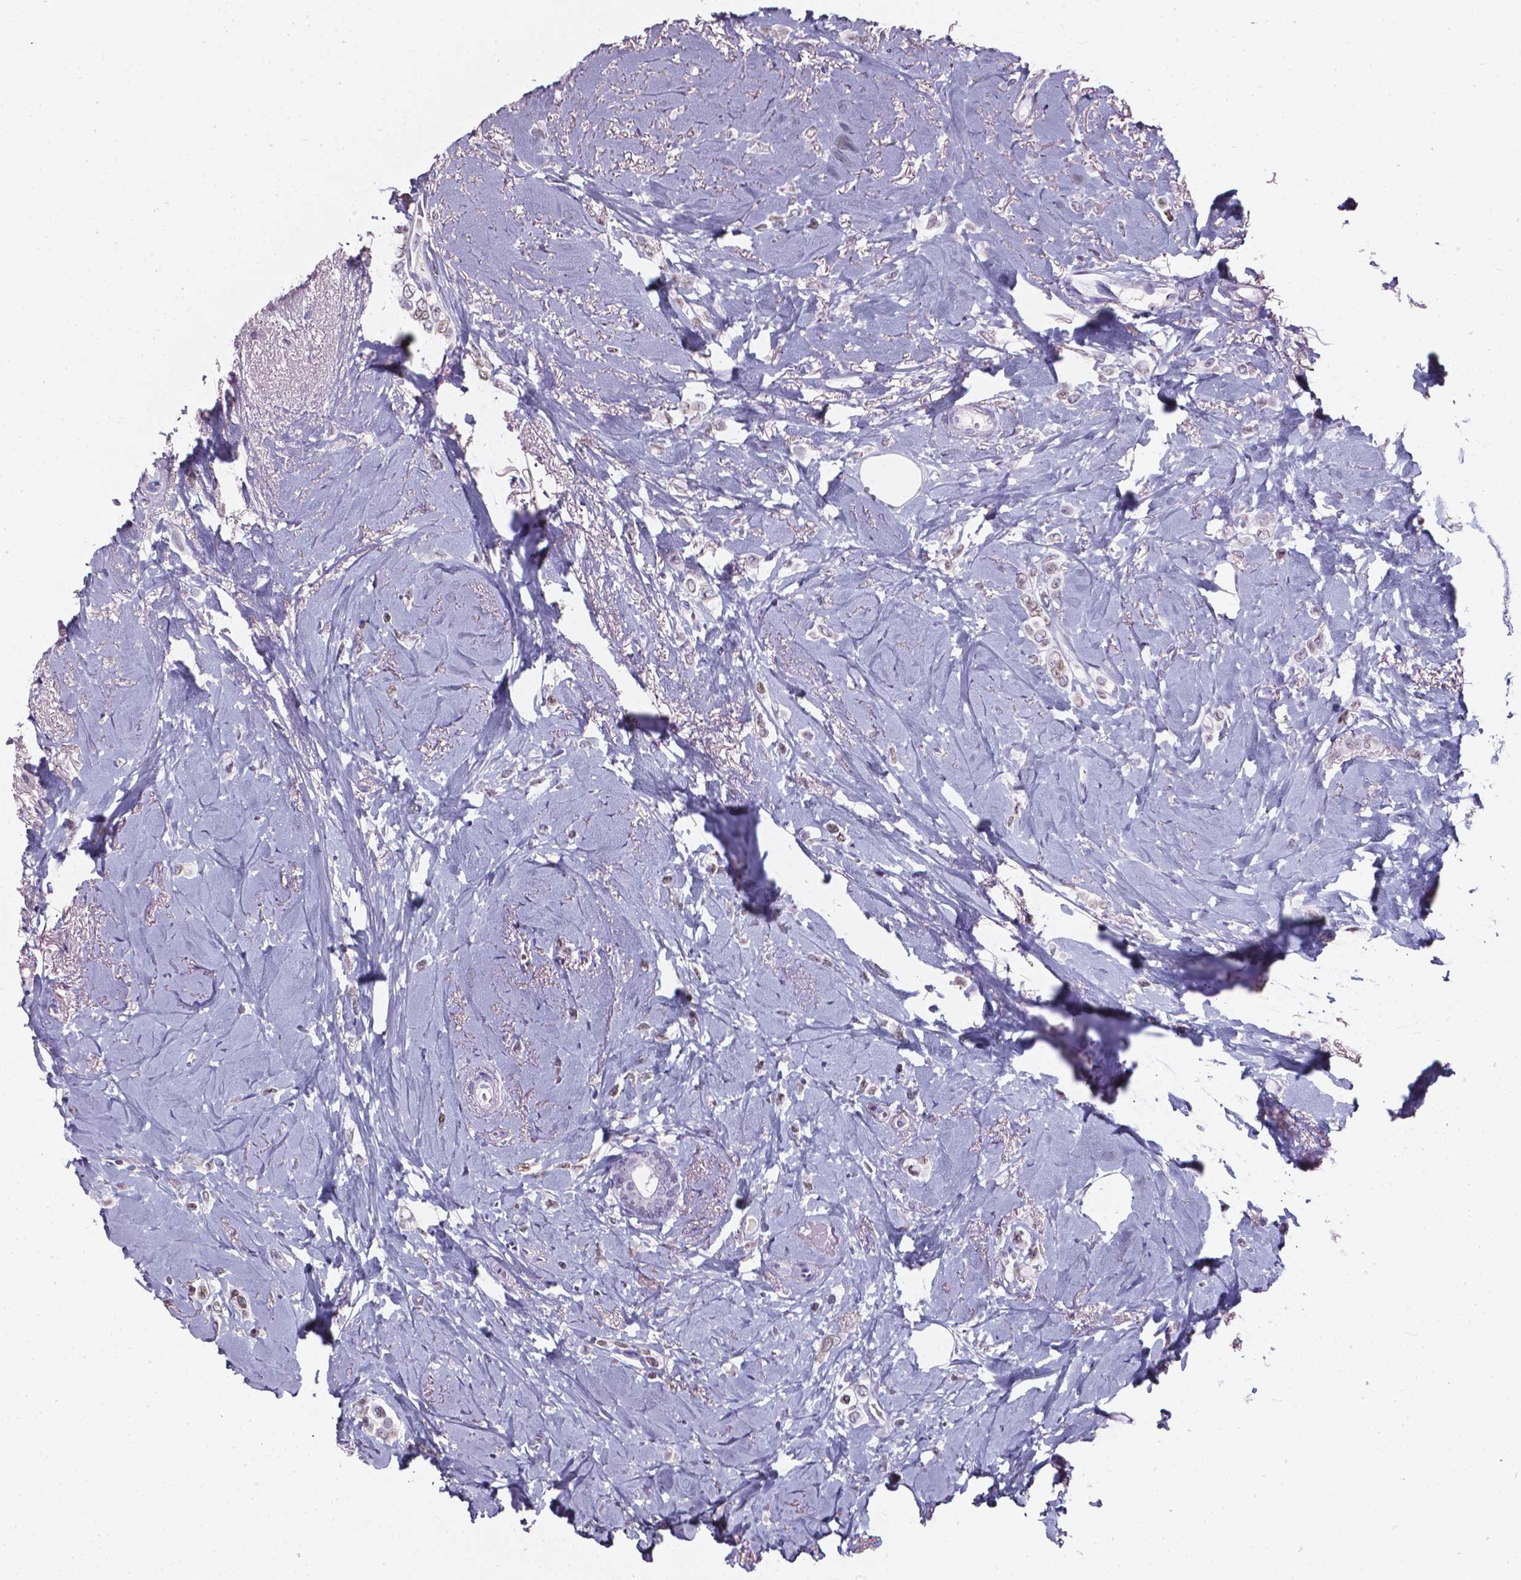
{"staining": {"intensity": "negative", "quantity": "none", "location": "none"}, "tissue": "breast cancer", "cell_type": "Tumor cells", "image_type": "cancer", "snomed": [{"axis": "morphology", "description": "Lobular carcinoma"}, {"axis": "topography", "description": "Breast"}], "caption": "Immunohistochemistry image of breast cancer stained for a protein (brown), which displays no staining in tumor cells.", "gene": "AKR1B10", "patient": {"sex": "female", "age": 66}}